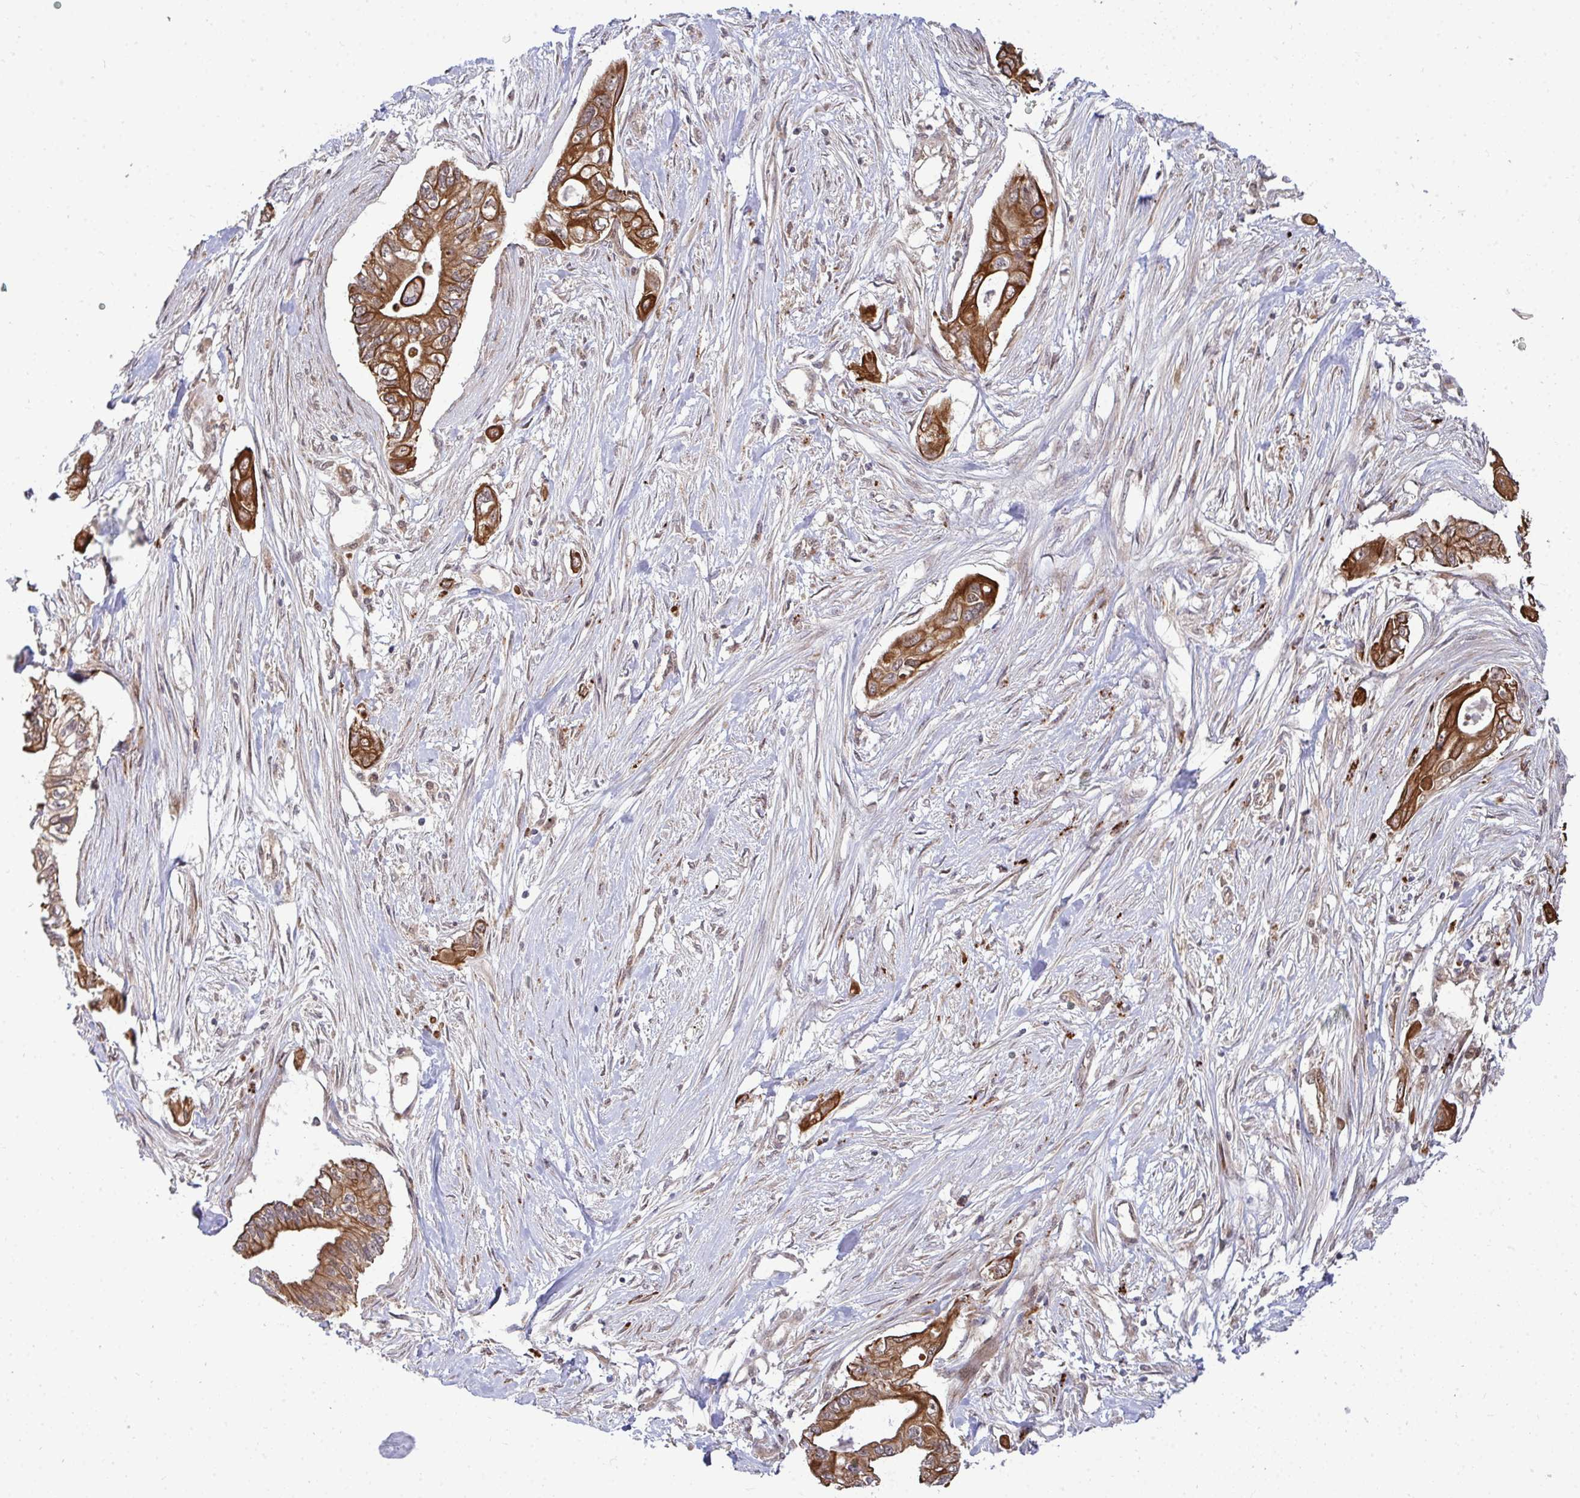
{"staining": {"intensity": "strong", "quantity": ">75%", "location": "cytoplasmic/membranous"}, "tissue": "pancreatic cancer", "cell_type": "Tumor cells", "image_type": "cancer", "snomed": [{"axis": "morphology", "description": "Adenocarcinoma, NOS"}, {"axis": "topography", "description": "Pancreas"}], "caption": "Protein expression analysis of human pancreatic adenocarcinoma reveals strong cytoplasmic/membranous positivity in about >75% of tumor cells.", "gene": "TRIM44", "patient": {"sex": "female", "age": 63}}